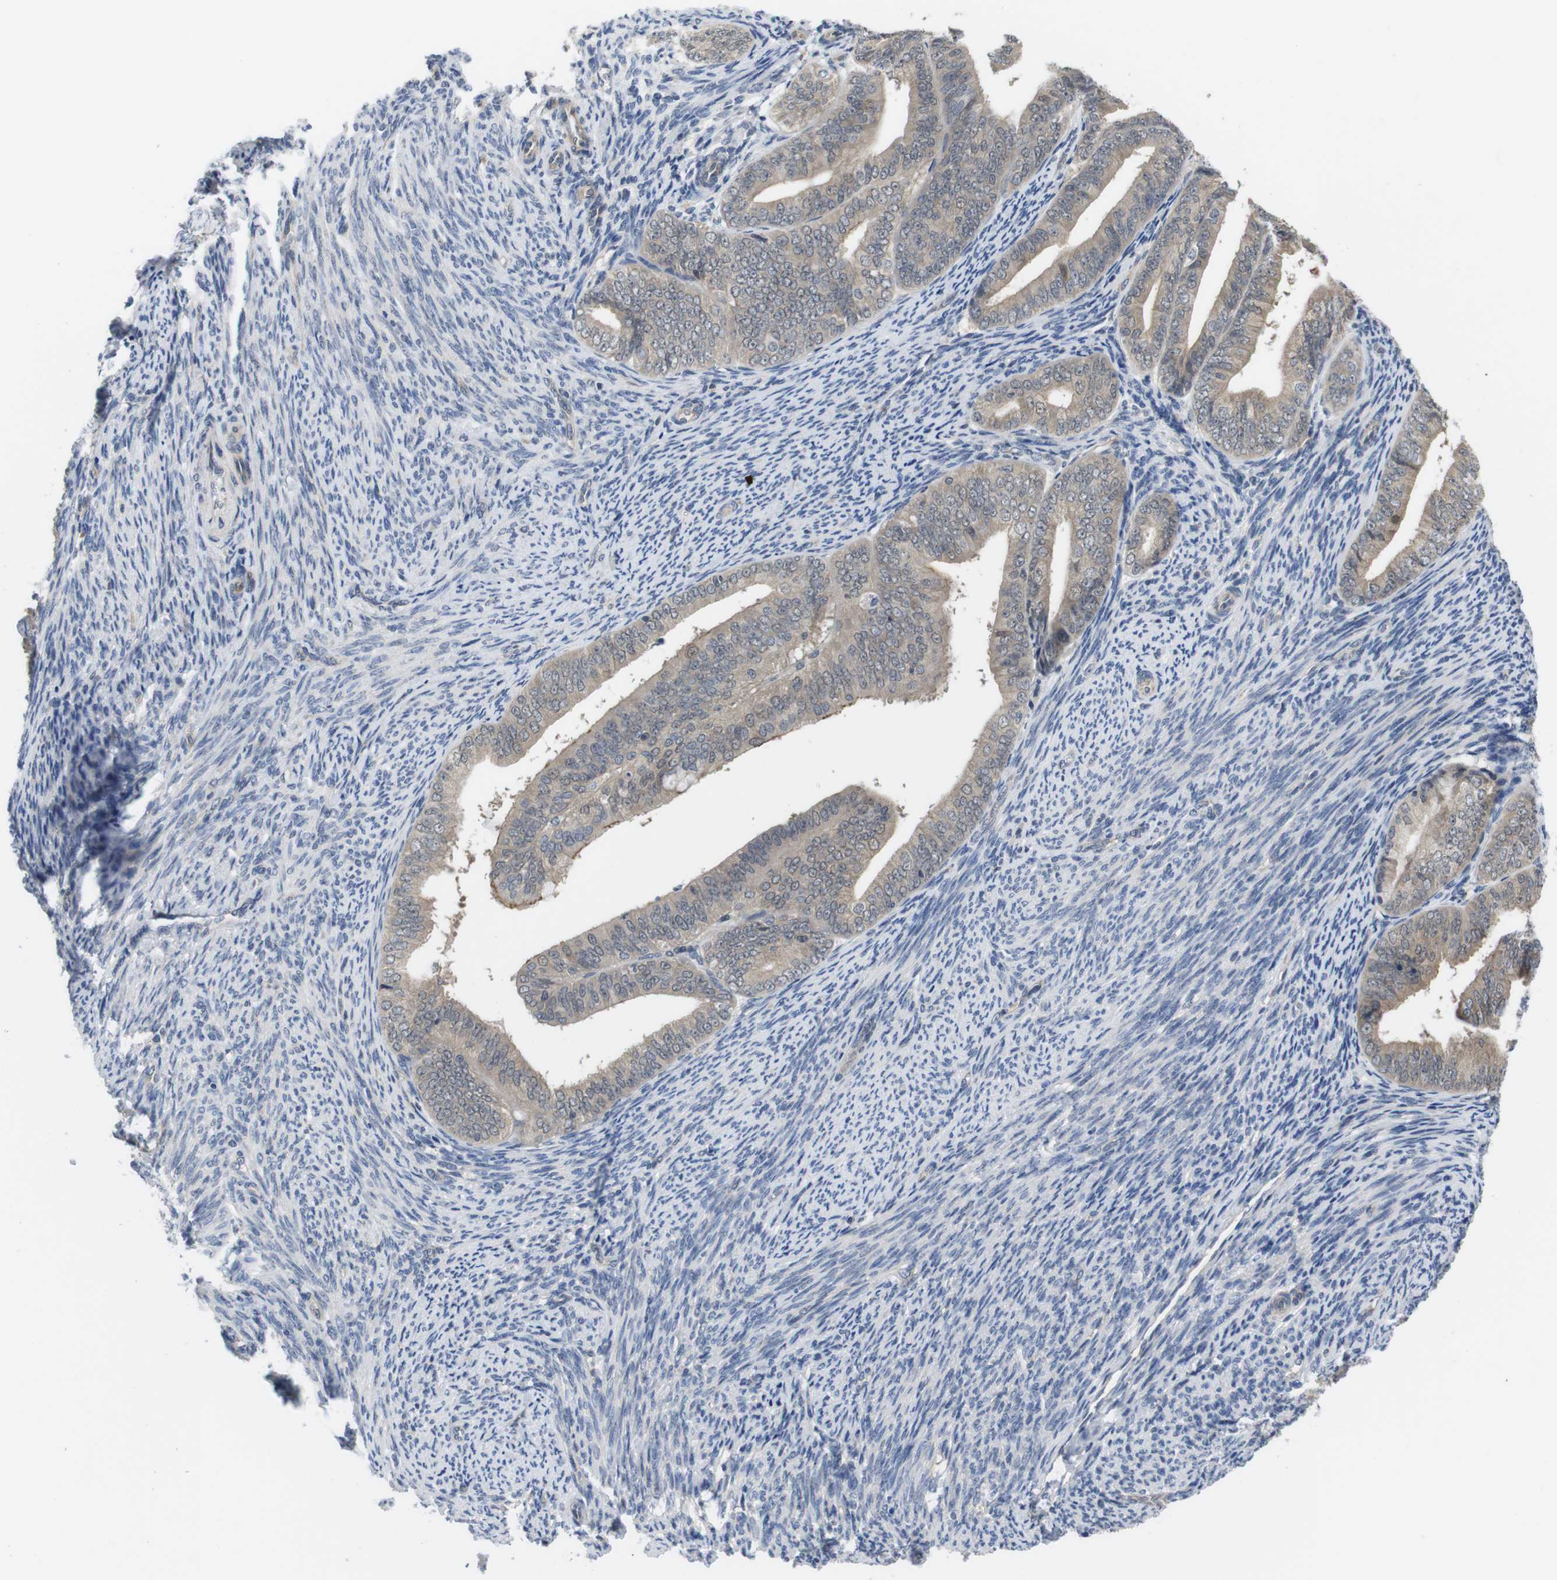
{"staining": {"intensity": "weak", "quantity": ">75%", "location": "cytoplasmic/membranous"}, "tissue": "endometrial cancer", "cell_type": "Tumor cells", "image_type": "cancer", "snomed": [{"axis": "morphology", "description": "Adenocarcinoma, NOS"}, {"axis": "topography", "description": "Endometrium"}], "caption": "This is an image of immunohistochemistry (IHC) staining of adenocarcinoma (endometrial), which shows weak positivity in the cytoplasmic/membranous of tumor cells.", "gene": "FADD", "patient": {"sex": "female", "age": 63}}